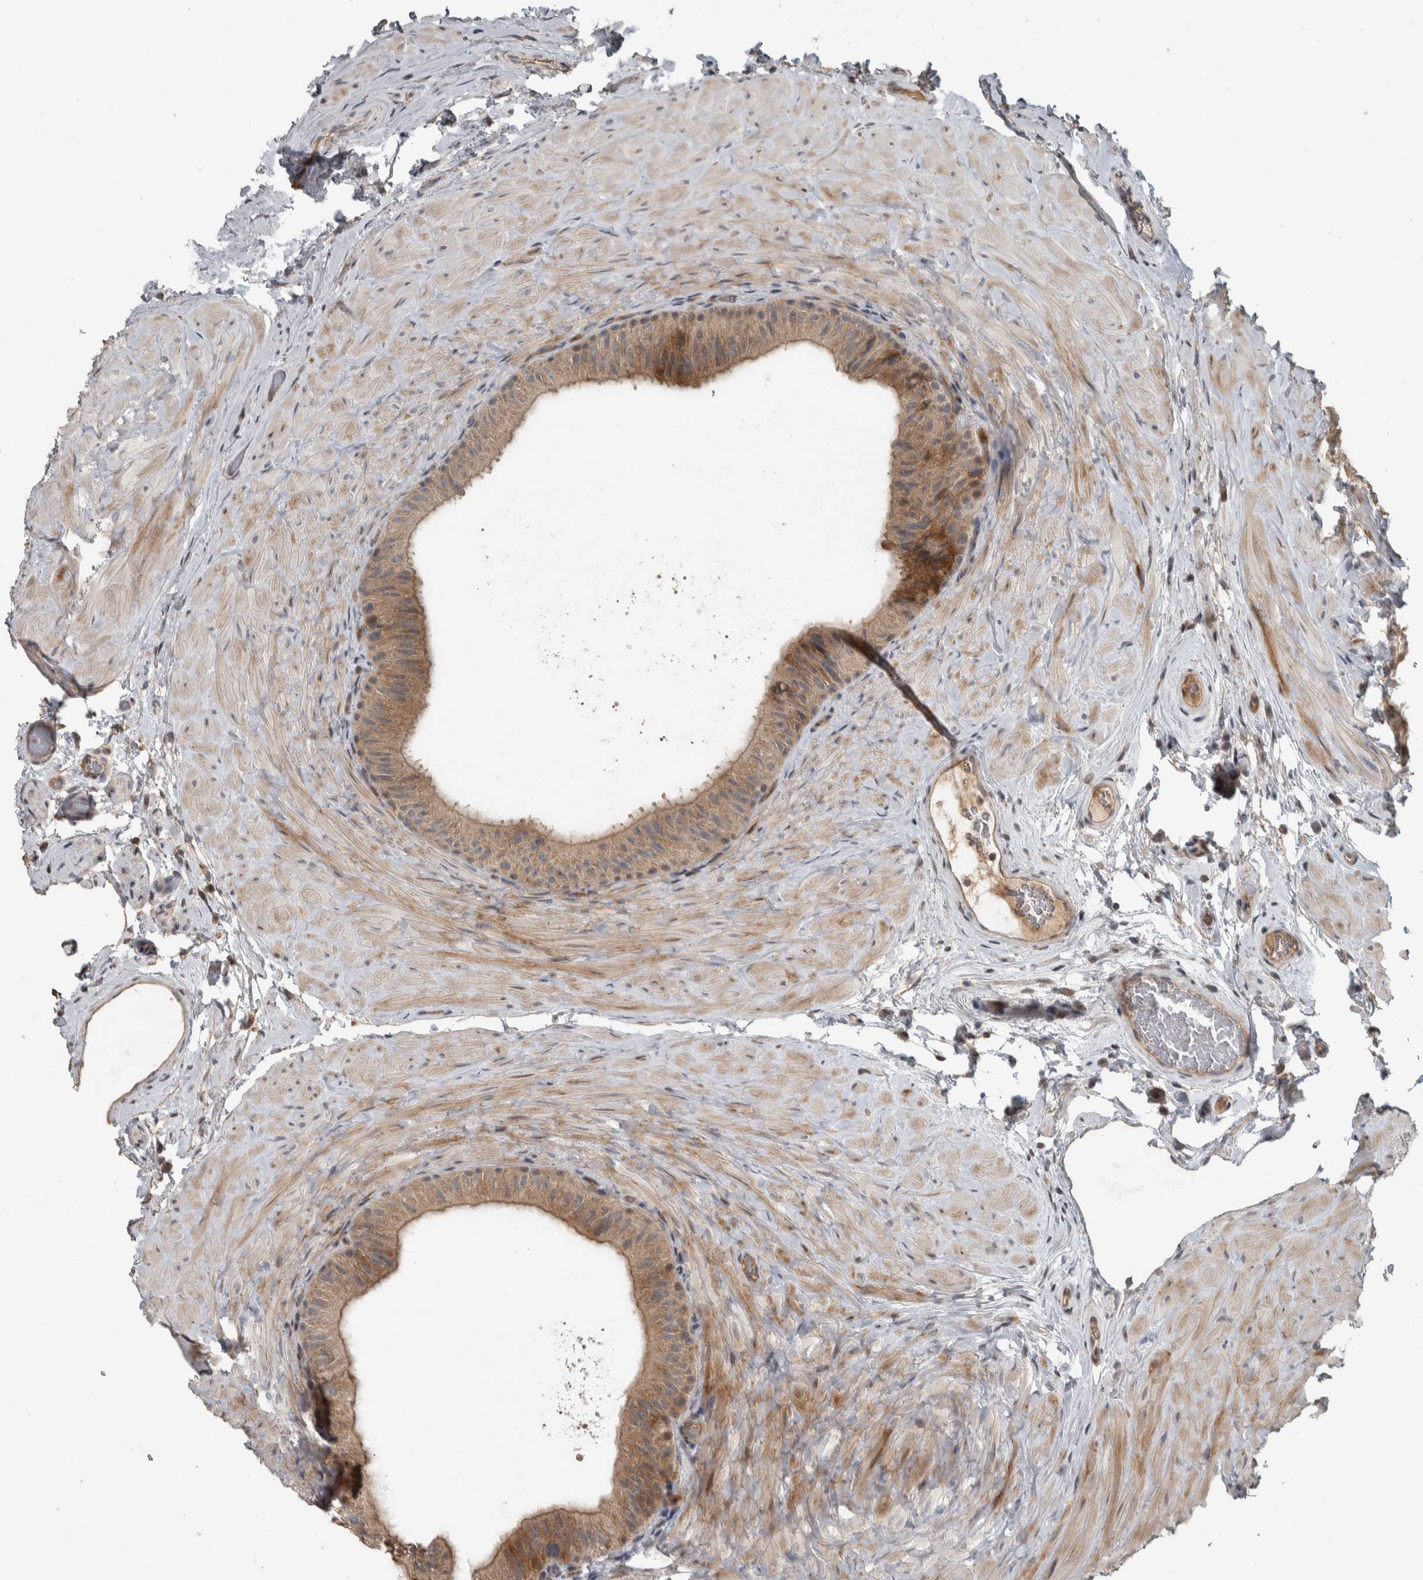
{"staining": {"intensity": "moderate", "quantity": "<25%", "location": "cytoplasmic/membranous,nuclear"}, "tissue": "epididymis", "cell_type": "Glandular cells", "image_type": "normal", "snomed": [{"axis": "morphology", "description": "Normal tissue, NOS"}, {"axis": "topography", "description": "Epididymis"}], "caption": "Human epididymis stained for a protein (brown) demonstrates moderate cytoplasmic/membranous,nuclear positive positivity in about <25% of glandular cells.", "gene": "ERAL1", "patient": {"sex": "male", "age": 49}}